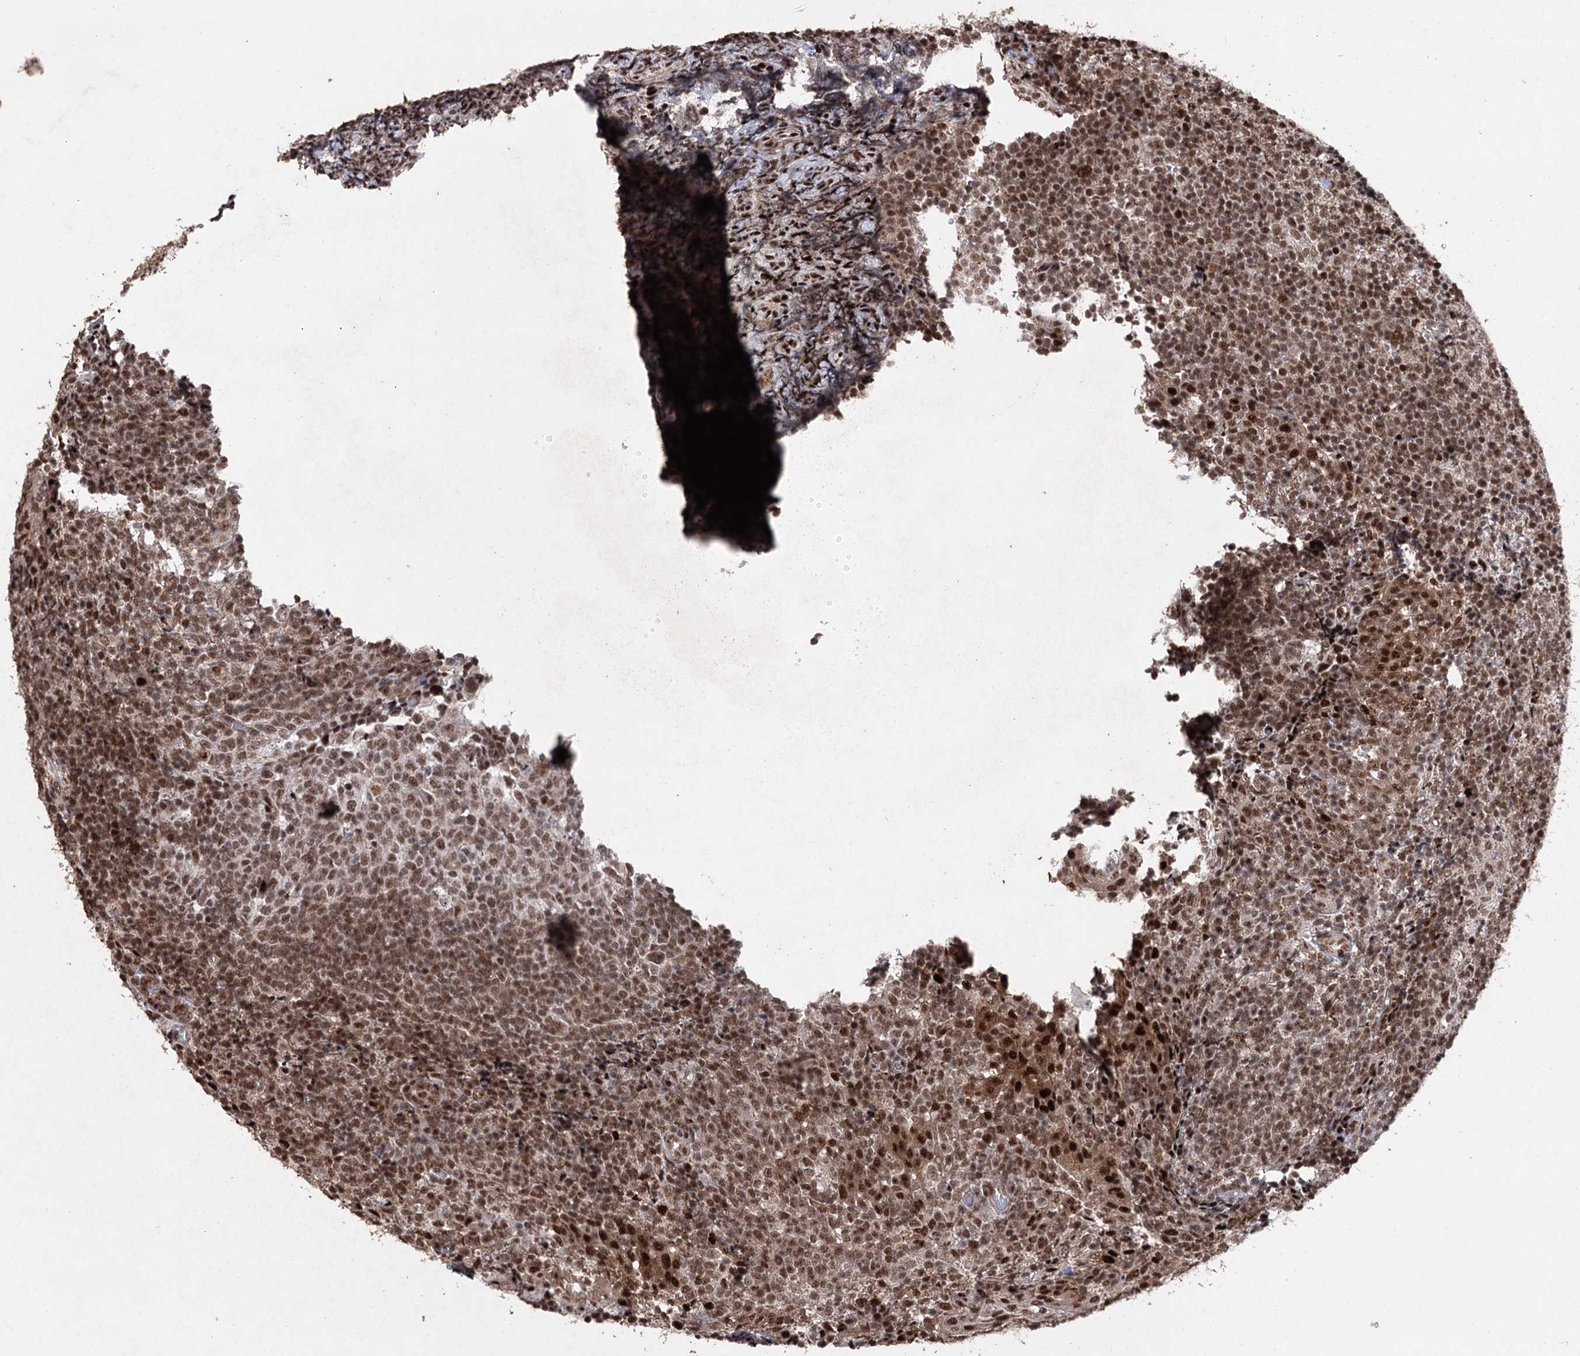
{"staining": {"intensity": "moderate", "quantity": ">75%", "location": "nuclear"}, "tissue": "tonsil", "cell_type": "Germinal center cells", "image_type": "normal", "snomed": [{"axis": "morphology", "description": "Normal tissue, NOS"}, {"axis": "topography", "description": "Tonsil"}], "caption": "This photomicrograph demonstrates immunohistochemistry staining of unremarkable human tonsil, with medium moderate nuclear positivity in about >75% of germinal center cells.", "gene": "PDCD4", "patient": {"sex": "female", "age": 19}}